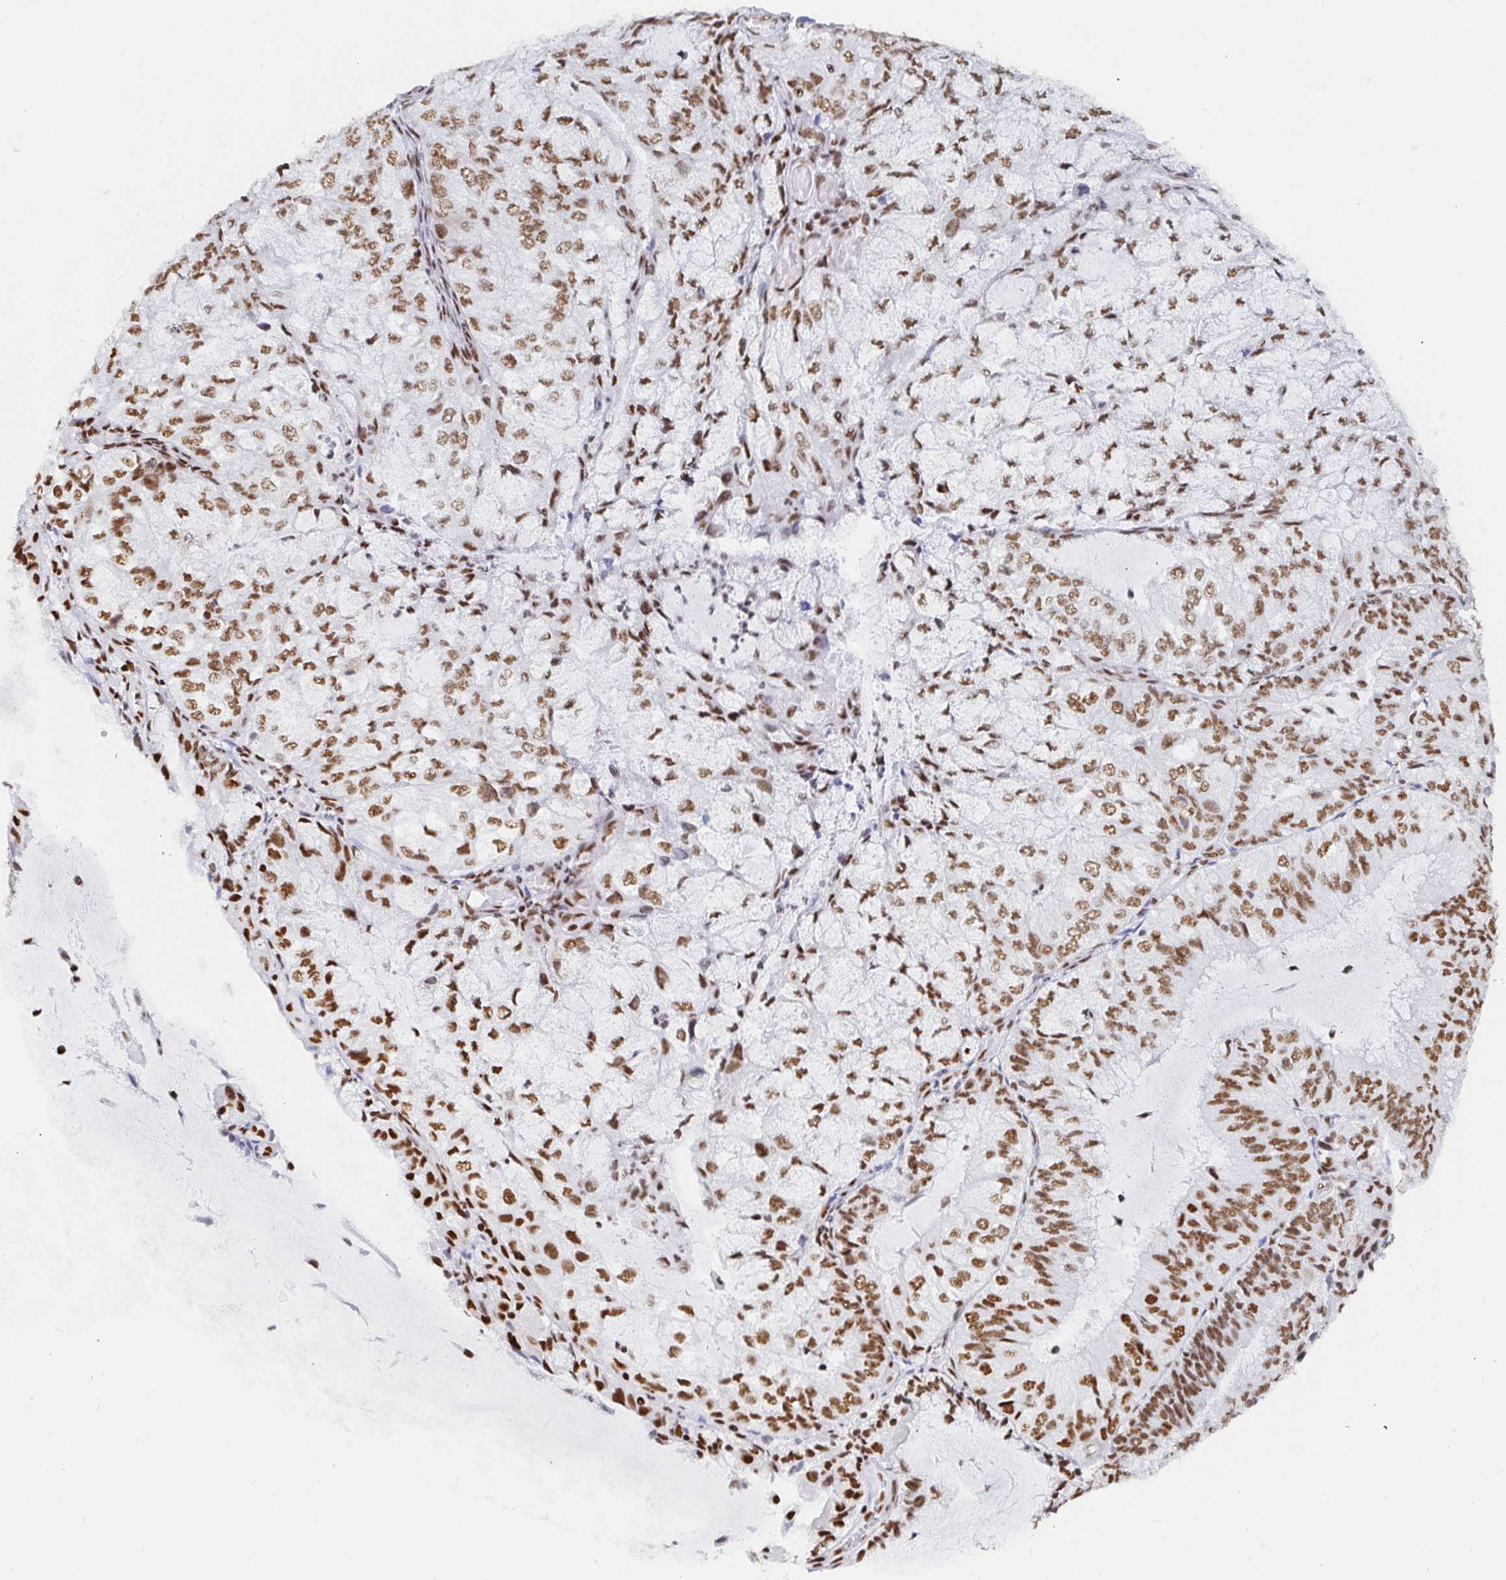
{"staining": {"intensity": "moderate", "quantity": ">75%", "location": "nuclear"}, "tissue": "endometrial cancer", "cell_type": "Tumor cells", "image_type": "cancer", "snomed": [{"axis": "morphology", "description": "Adenocarcinoma, NOS"}, {"axis": "topography", "description": "Endometrium"}], "caption": "Adenocarcinoma (endometrial) stained with a brown dye exhibits moderate nuclear positive expression in approximately >75% of tumor cells.", "gene": "EWSR1", "patient": {"sex": "female", "age": 81}}